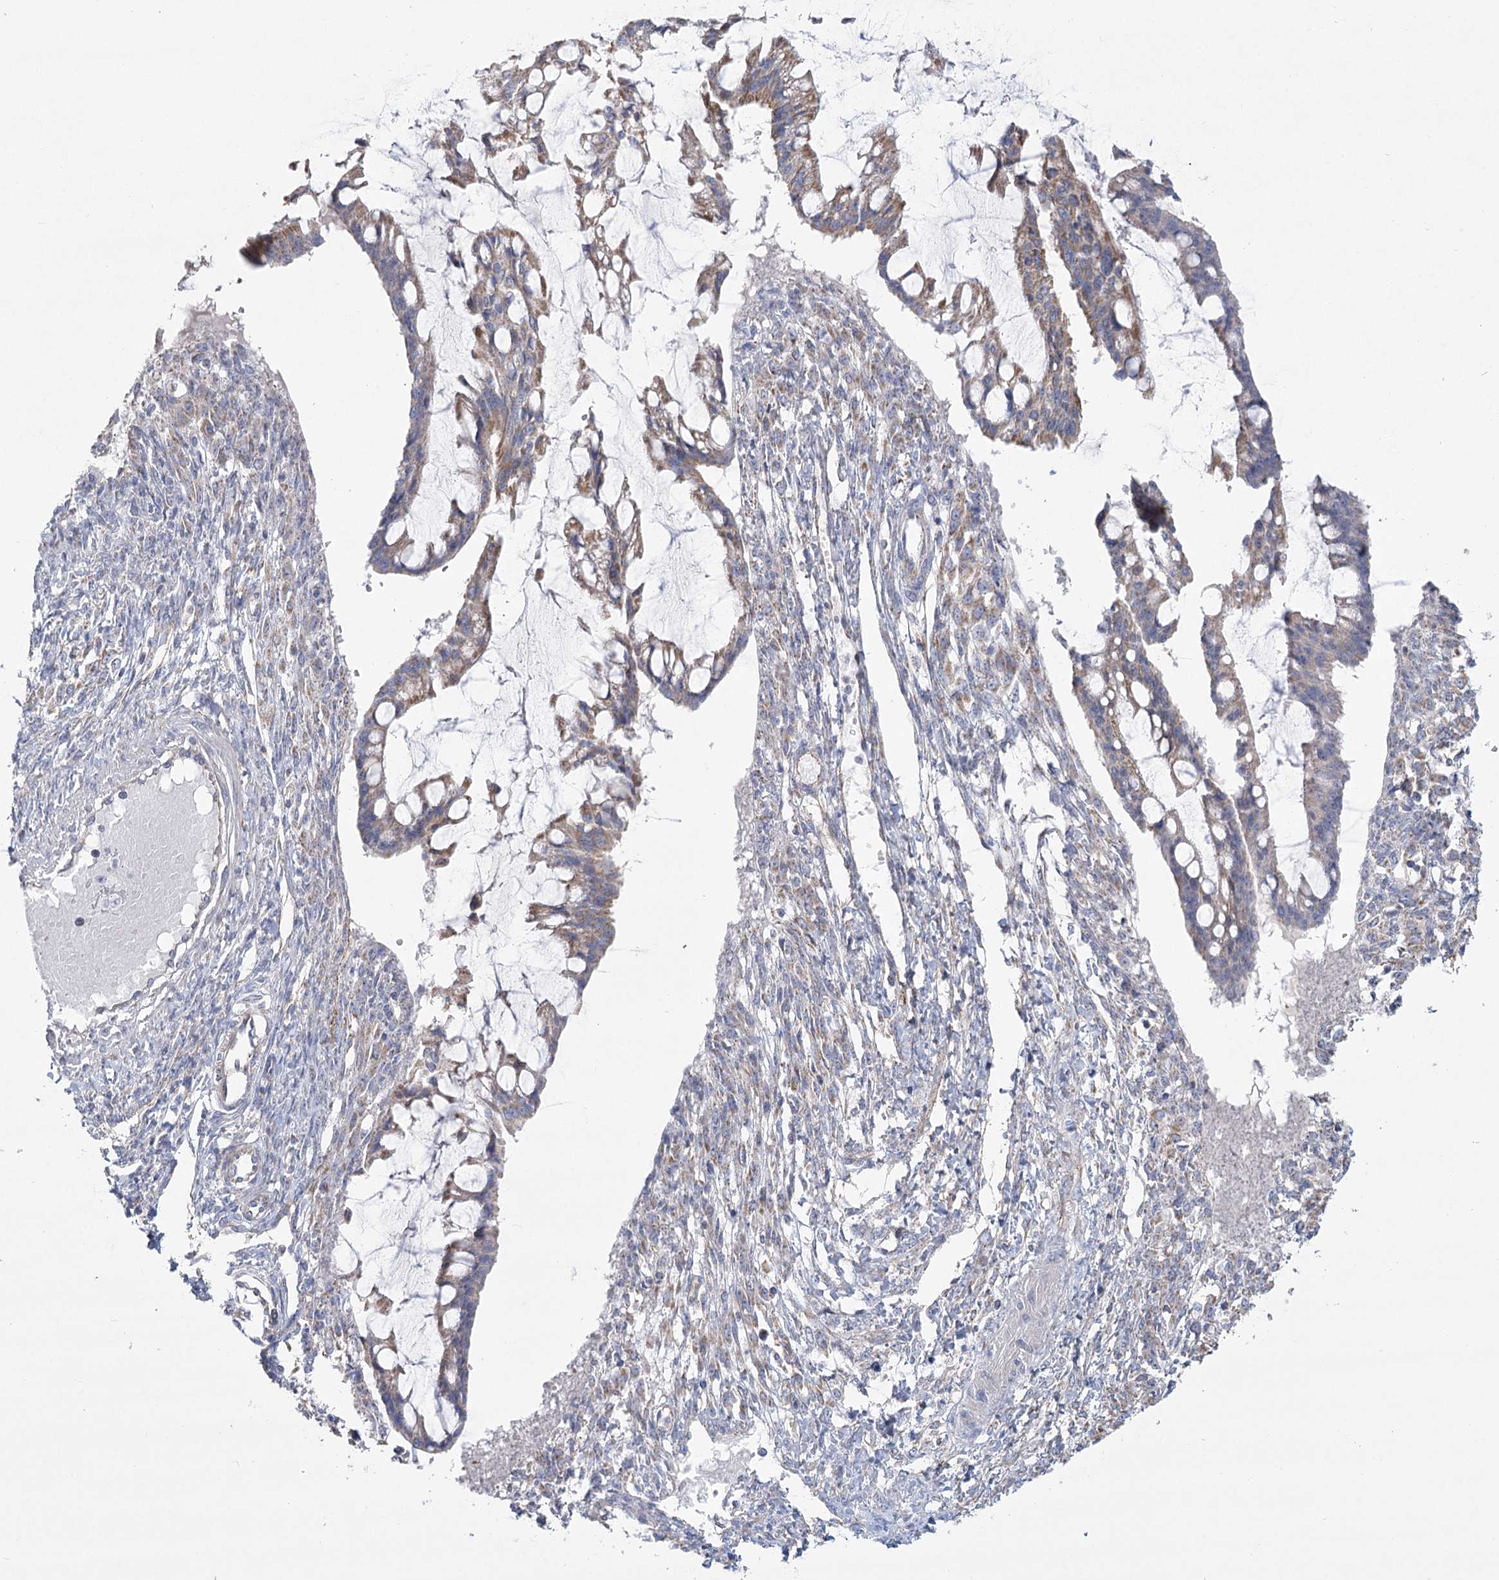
{"staining": {"intensity": "weak", "quantity": ">75%", "location": "cytoplasmic/membranous"}, "tissue": "ovarian cancer", "cell_type": "Tumor cells", "image_type": "cancer", "snomed": [{"axis": "morphology", "description": "Cystadenocarcinoma, mucinous, NOS"}, {"axis": "topography", "description": "Ovary"}], "caption": "Immunohistochemistry (IHC) micrograph of ovarian mucinous cystadenocarcinoma stained for a protein (brown), which exhibits low levels of weak cytoplasmic/membranous expression in approximately >75% of tumor cells.", "gene": "SNX7", "patient": {"sex": "female", "age": 73}}